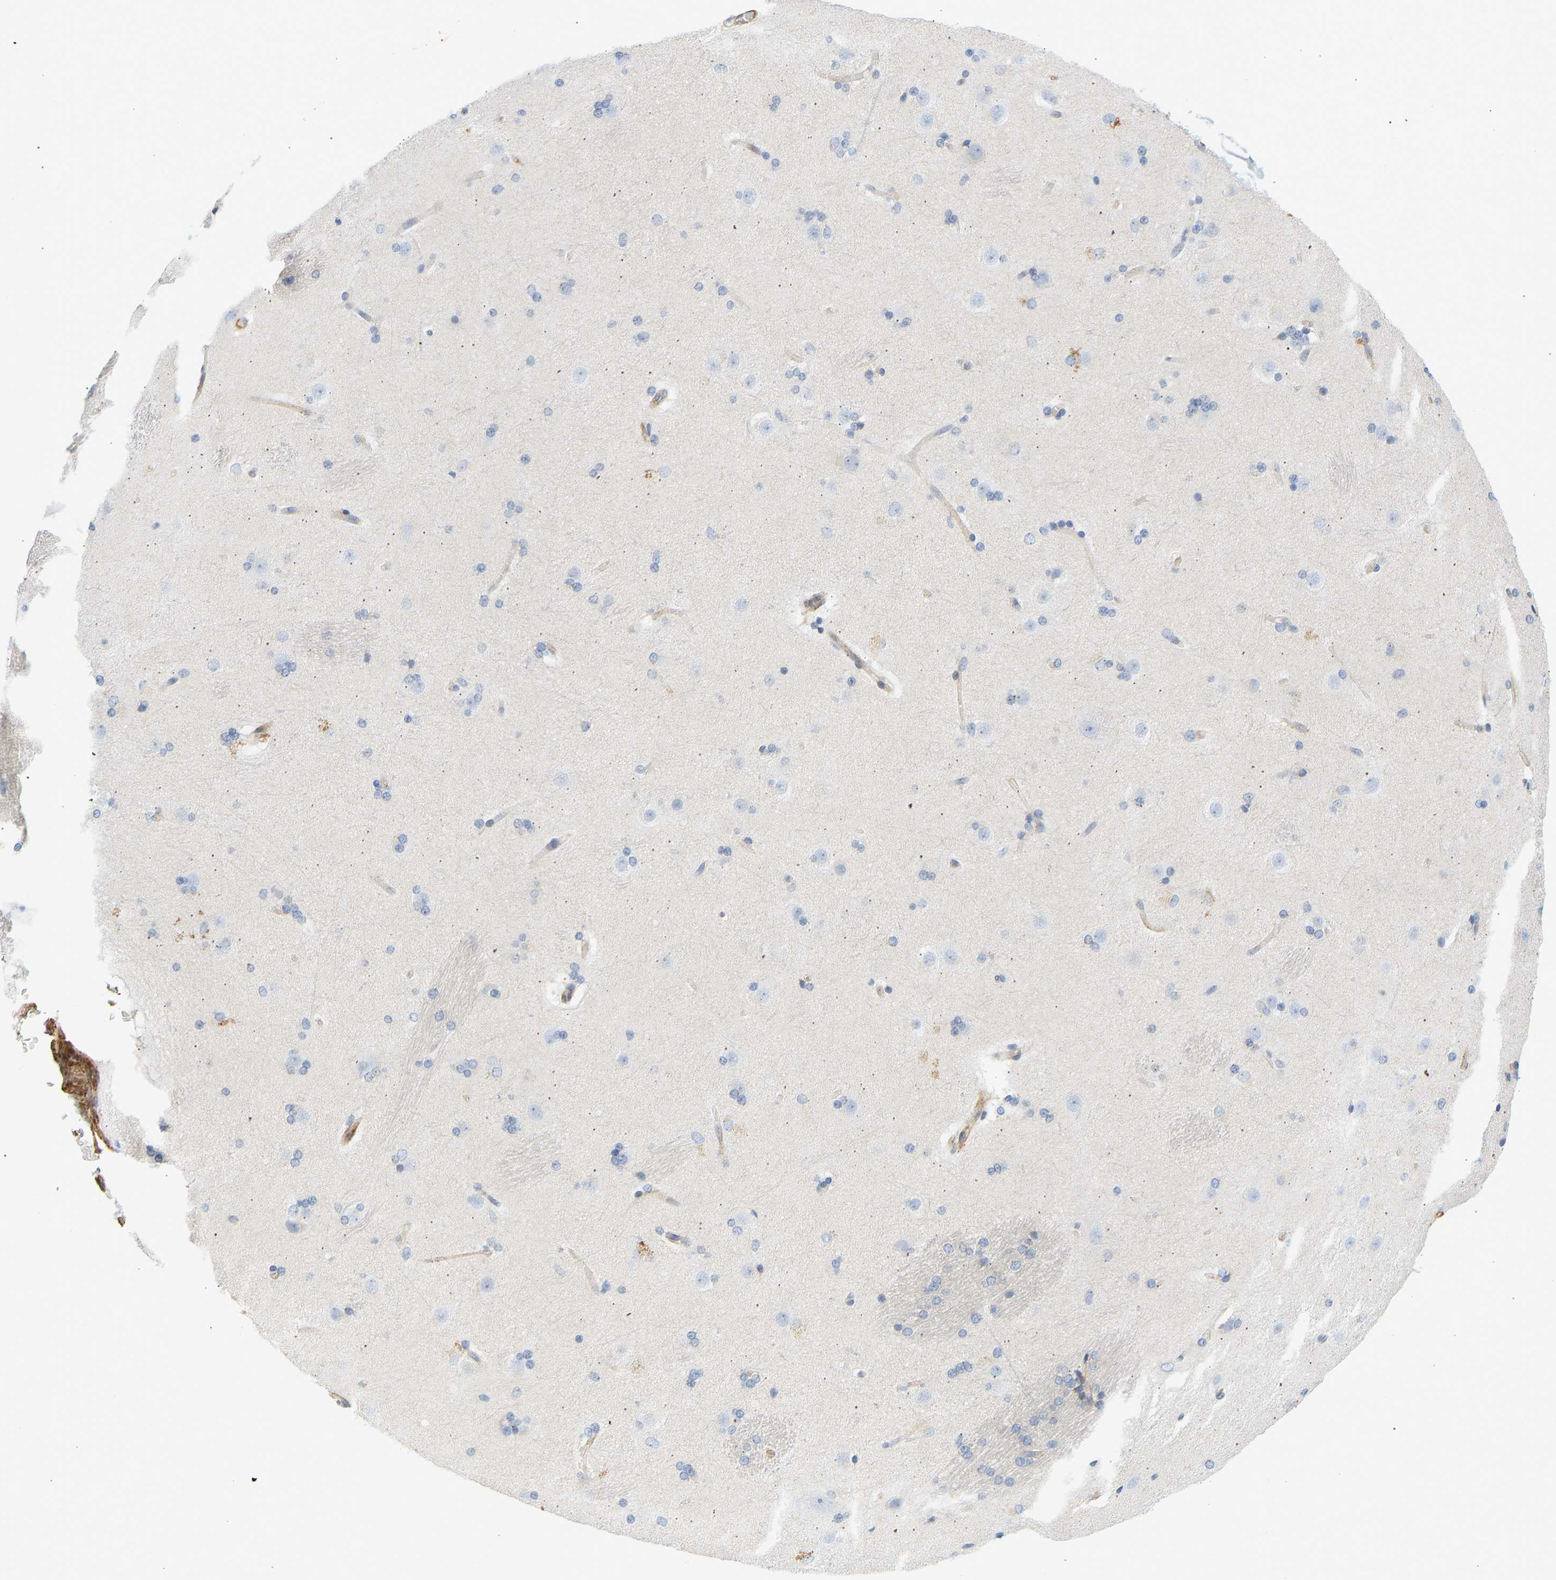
{"staining": {"intensity": "negative", "quantity": "none", "location": "none"}, "tissue": "caudate", "cell_type": "Glial cells", "image_type": "normal", "snomed": [{"axis": "morphology", "description": "Normal tissue, NOS"}, {"axis": "topography", "description": "Lateral ventricle wall"}], "caption": "An image of caudate stained for a protein demonstrates no brown staining in glial cells.", "gene": "SLC30A7", "patient": {"sex": "female", "age": 19}}